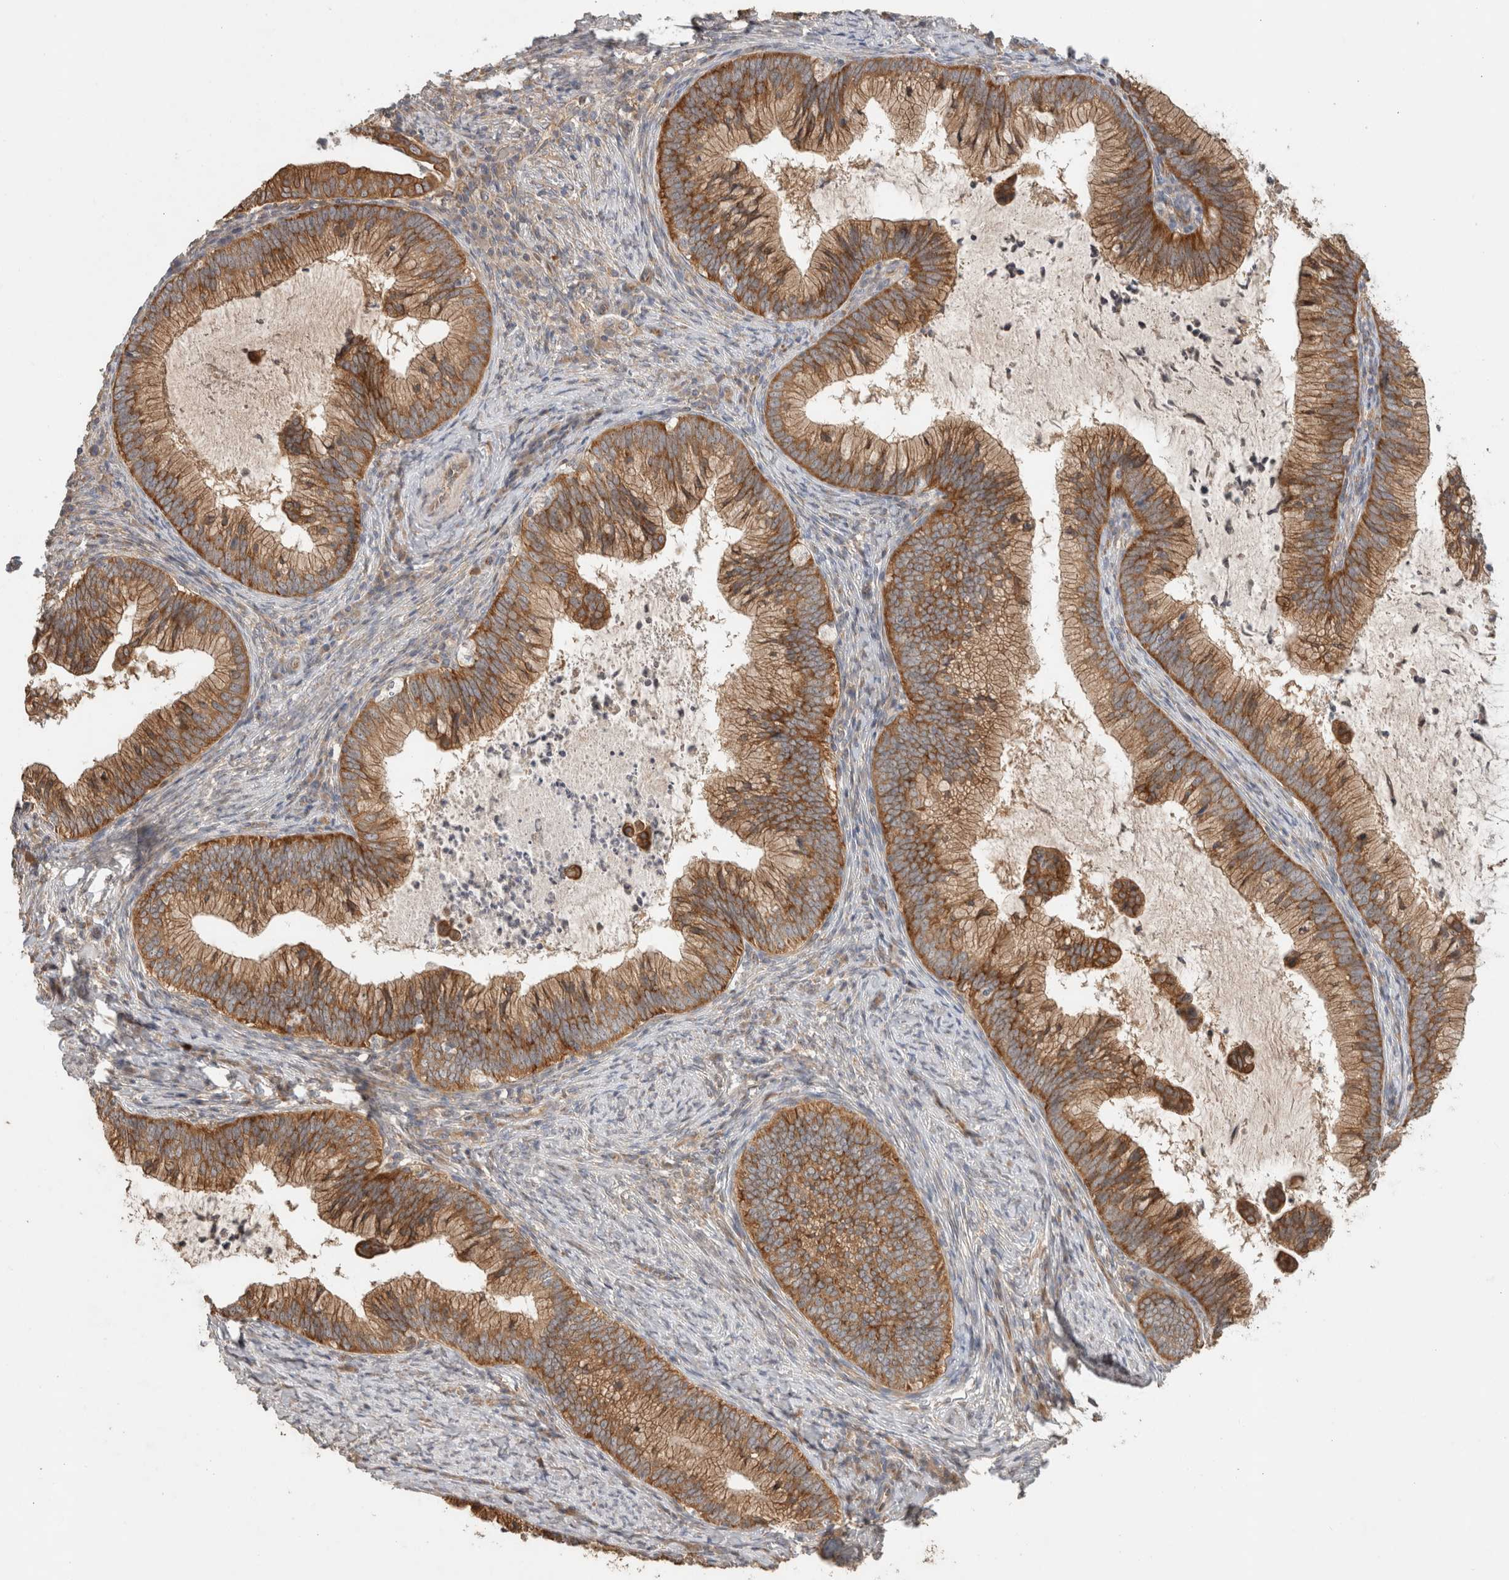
{"staining": {"intensity": "moderate", "quantity": ">75%", "location": "cytoplasmic/membranous"}, "tissue": "cervical cancer", "cell_type": "Tumor cells", "image_type": "cancer", "snomed": [{"axis": "morphology", "description": "Adenocarcinoma, NOS"}, {"axis": "topography", "description": "Cervix"}], "caption": "Brown immunohistochemical staining in cervical cancer (adenocarcinoma) exhibits moderate cytoplasmic/membranous positivity in about >75% of tumor cells.", "gene": "PUM1", "patient": {"sex": "female", "age": 36}}